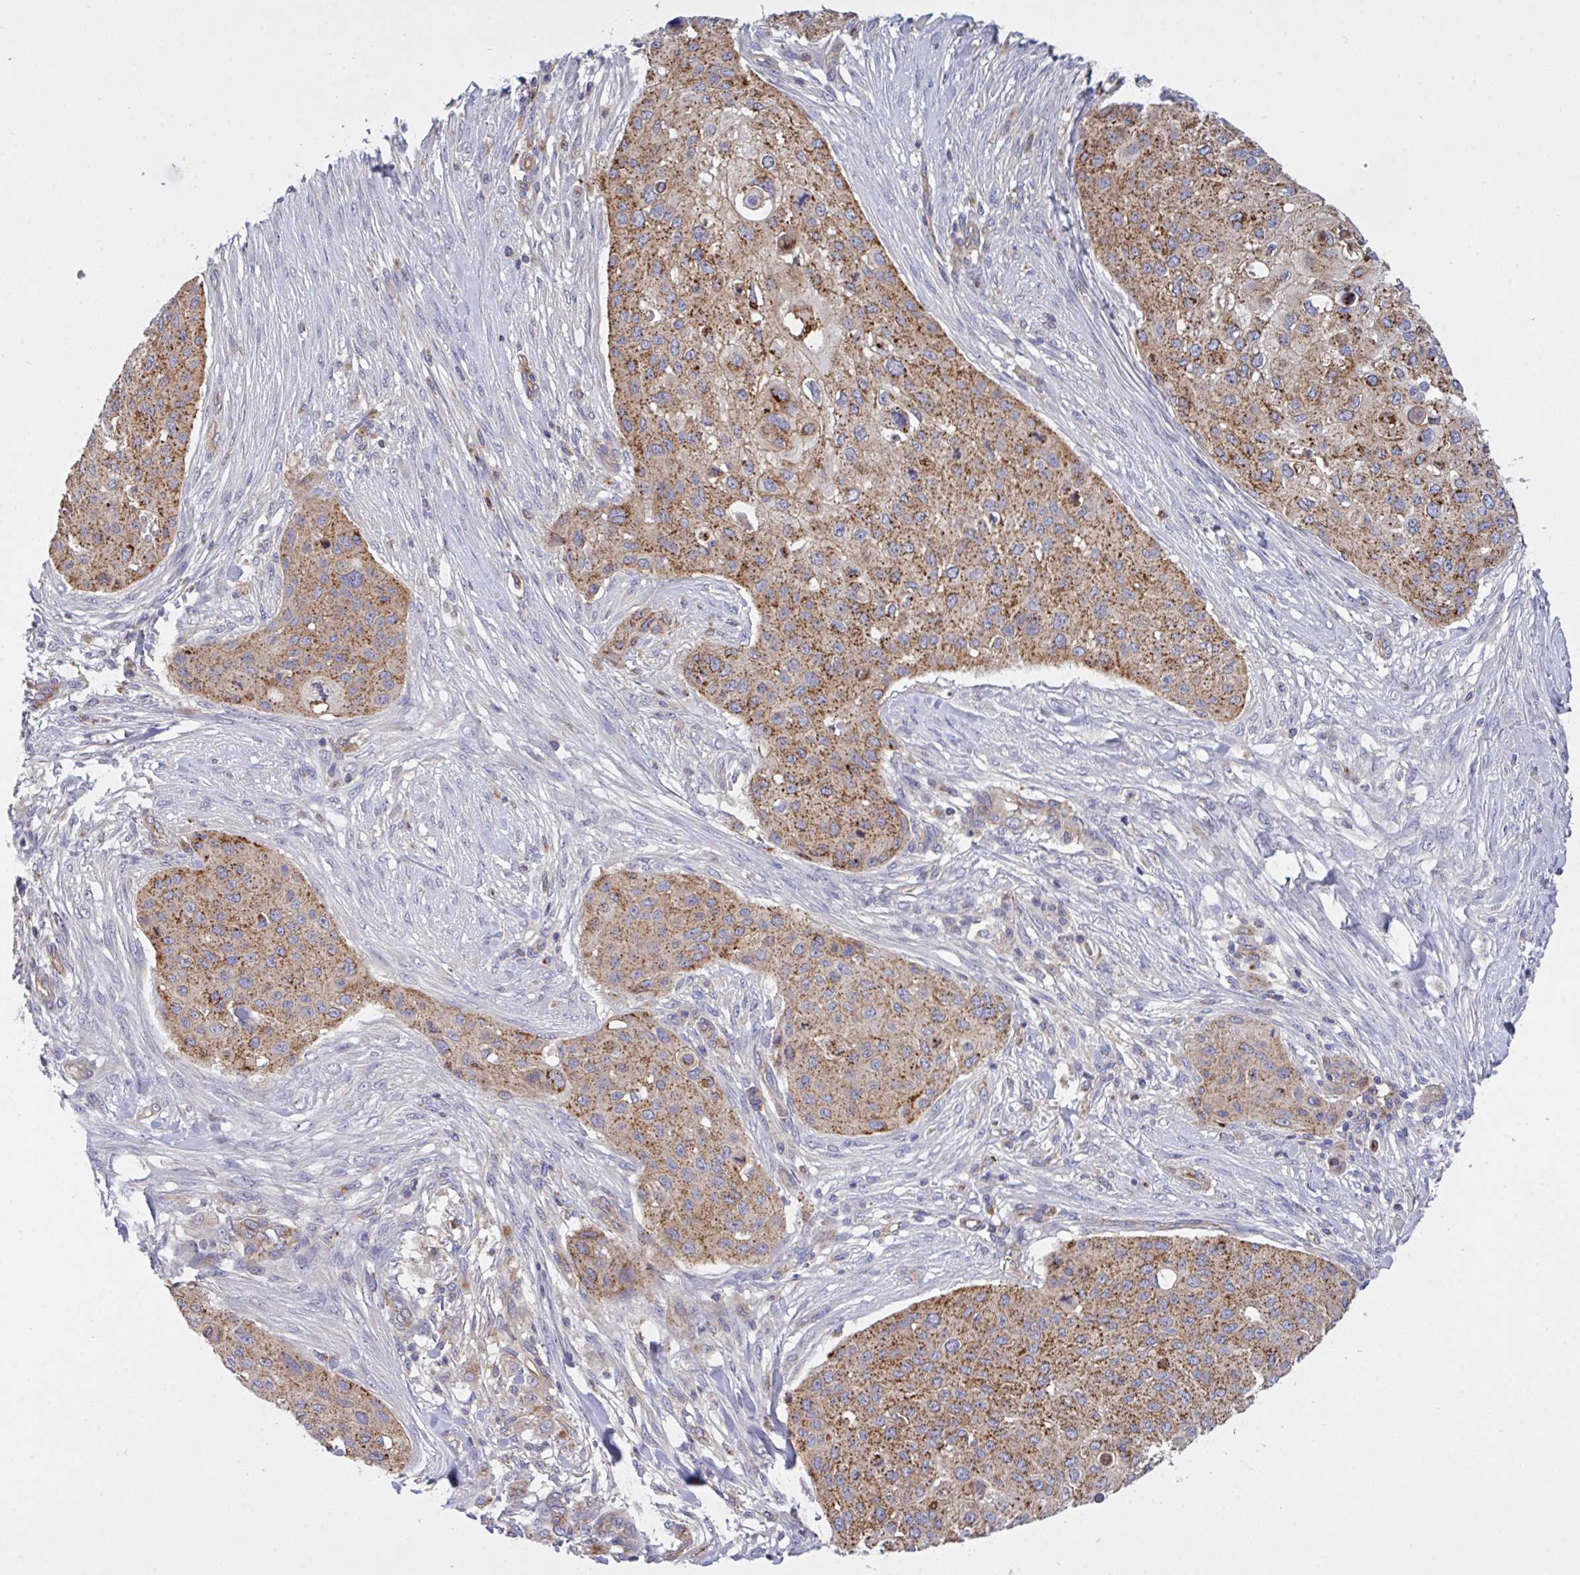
{"staining": {"intensity": "strong", "quantity": ">75%", "location": "cytoplasmic/membranous"}, "tissue": "skin cancer", "cell_type": "Tumor cells", "image_type": "cancer", "snomed": [{"axis": "morphology", "description": "Squamous cell carcinoma, NOS"}, {"axis": "topography", "description": "Skin"}], "caption": "Squamous cell carcinoma (skin) tissue displays strong cytoplasmic/membranous expression in about >75% of tumor cells, visualized by immunohistochemistry.", "gene": "C4orf36", "patient": {"sex": "female", "age": 87}}